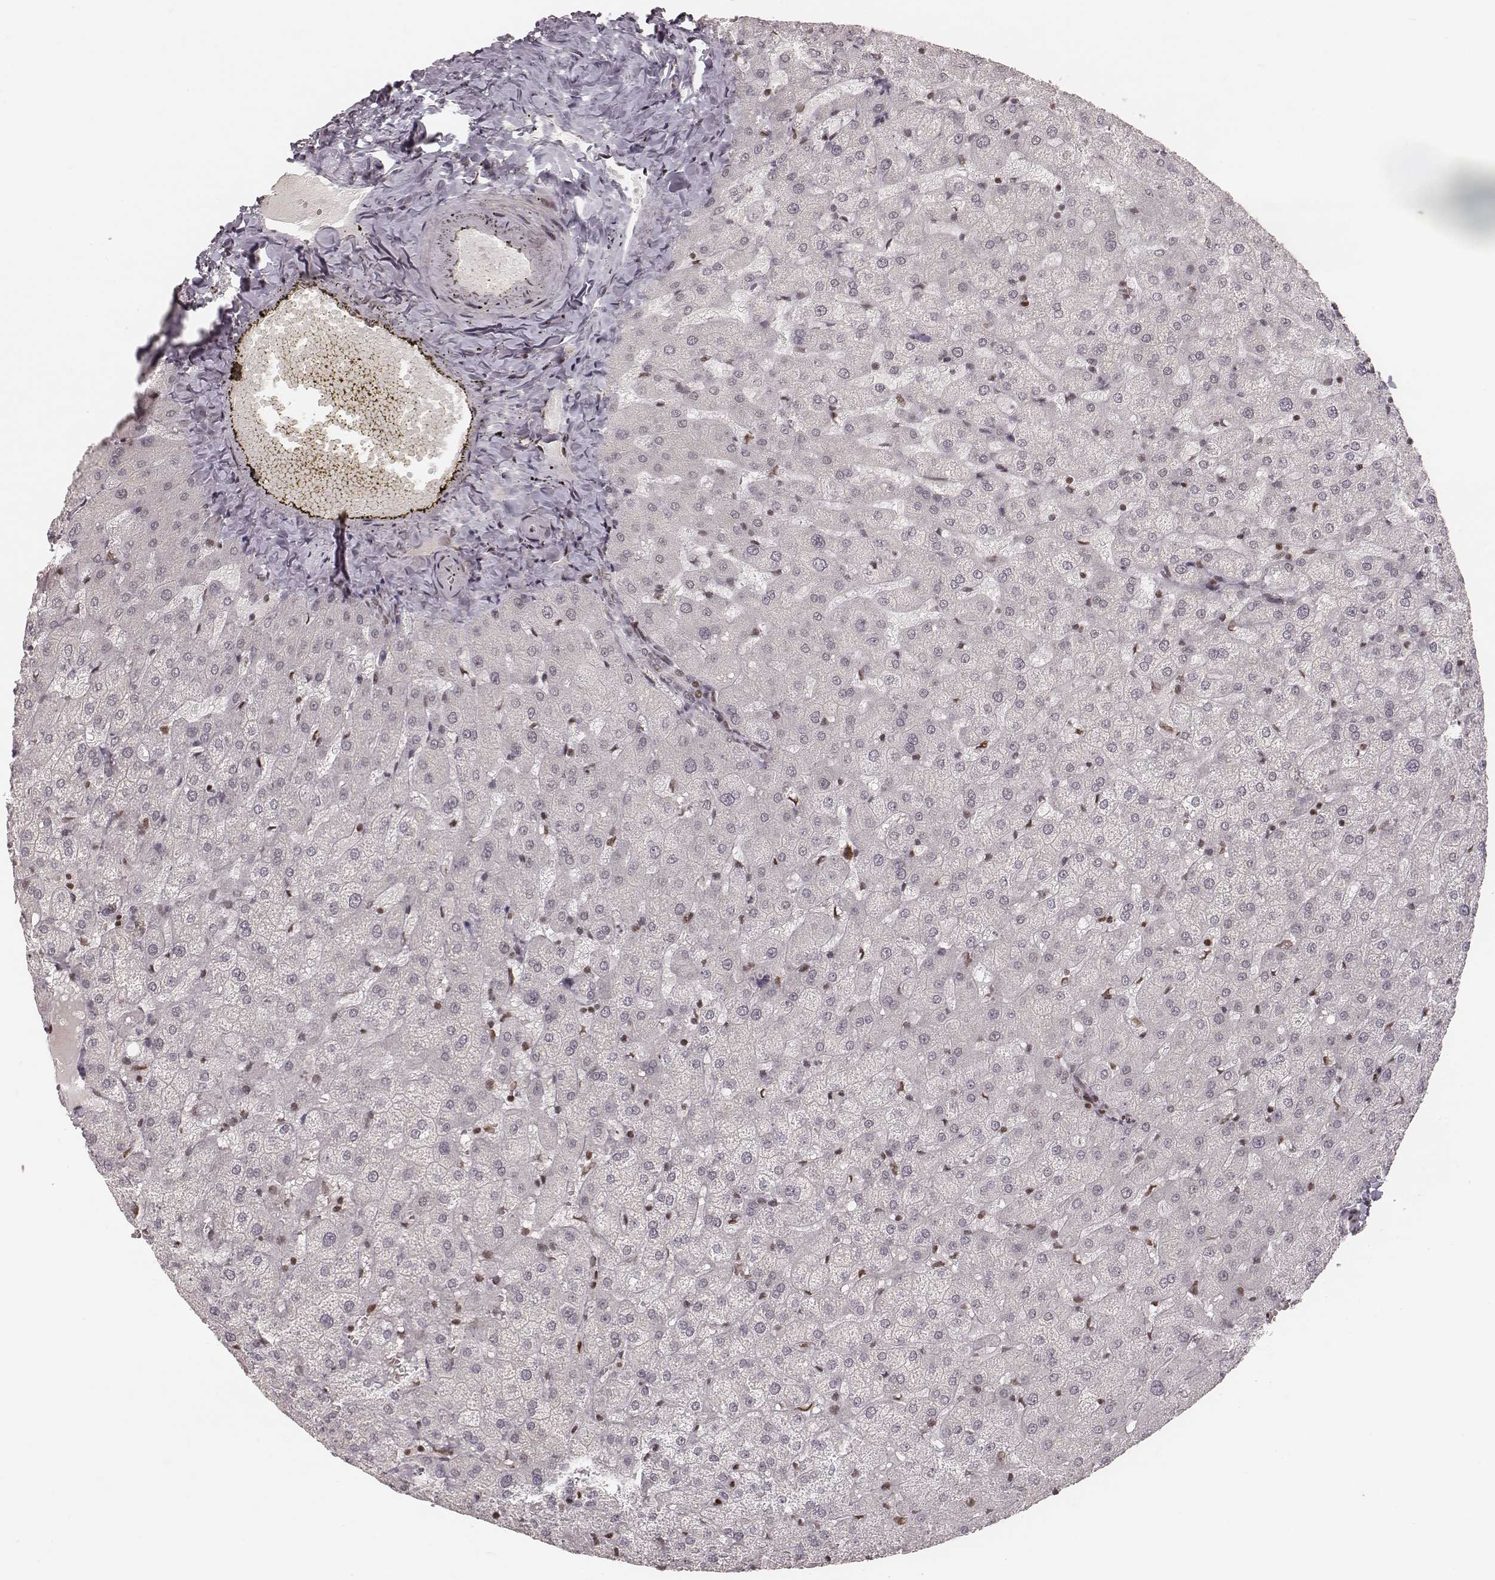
{"staining": {"intensity": "negative", "quantity": "none", "location": "none"}, "tissue": "liver", "cell_type": "Cholangiocytes", "image_type": "normal", "snomed": [{"axis": "morphology", "description": "Normal tissue, NOS"}, {"axis": "topography", "description": "Liver"}], "caption": "Cholangiocytes show no significant expression in unremarkable liver. The staining was performed using DAB (3,3'-diaminobenzidine) to visualize the protein expression in brown, while the nuclei were stained in blue with hematoxylin (Magnification: 20x).", "gene": "HNRNPC", "patient": {"sex": "female", "age": 50}}